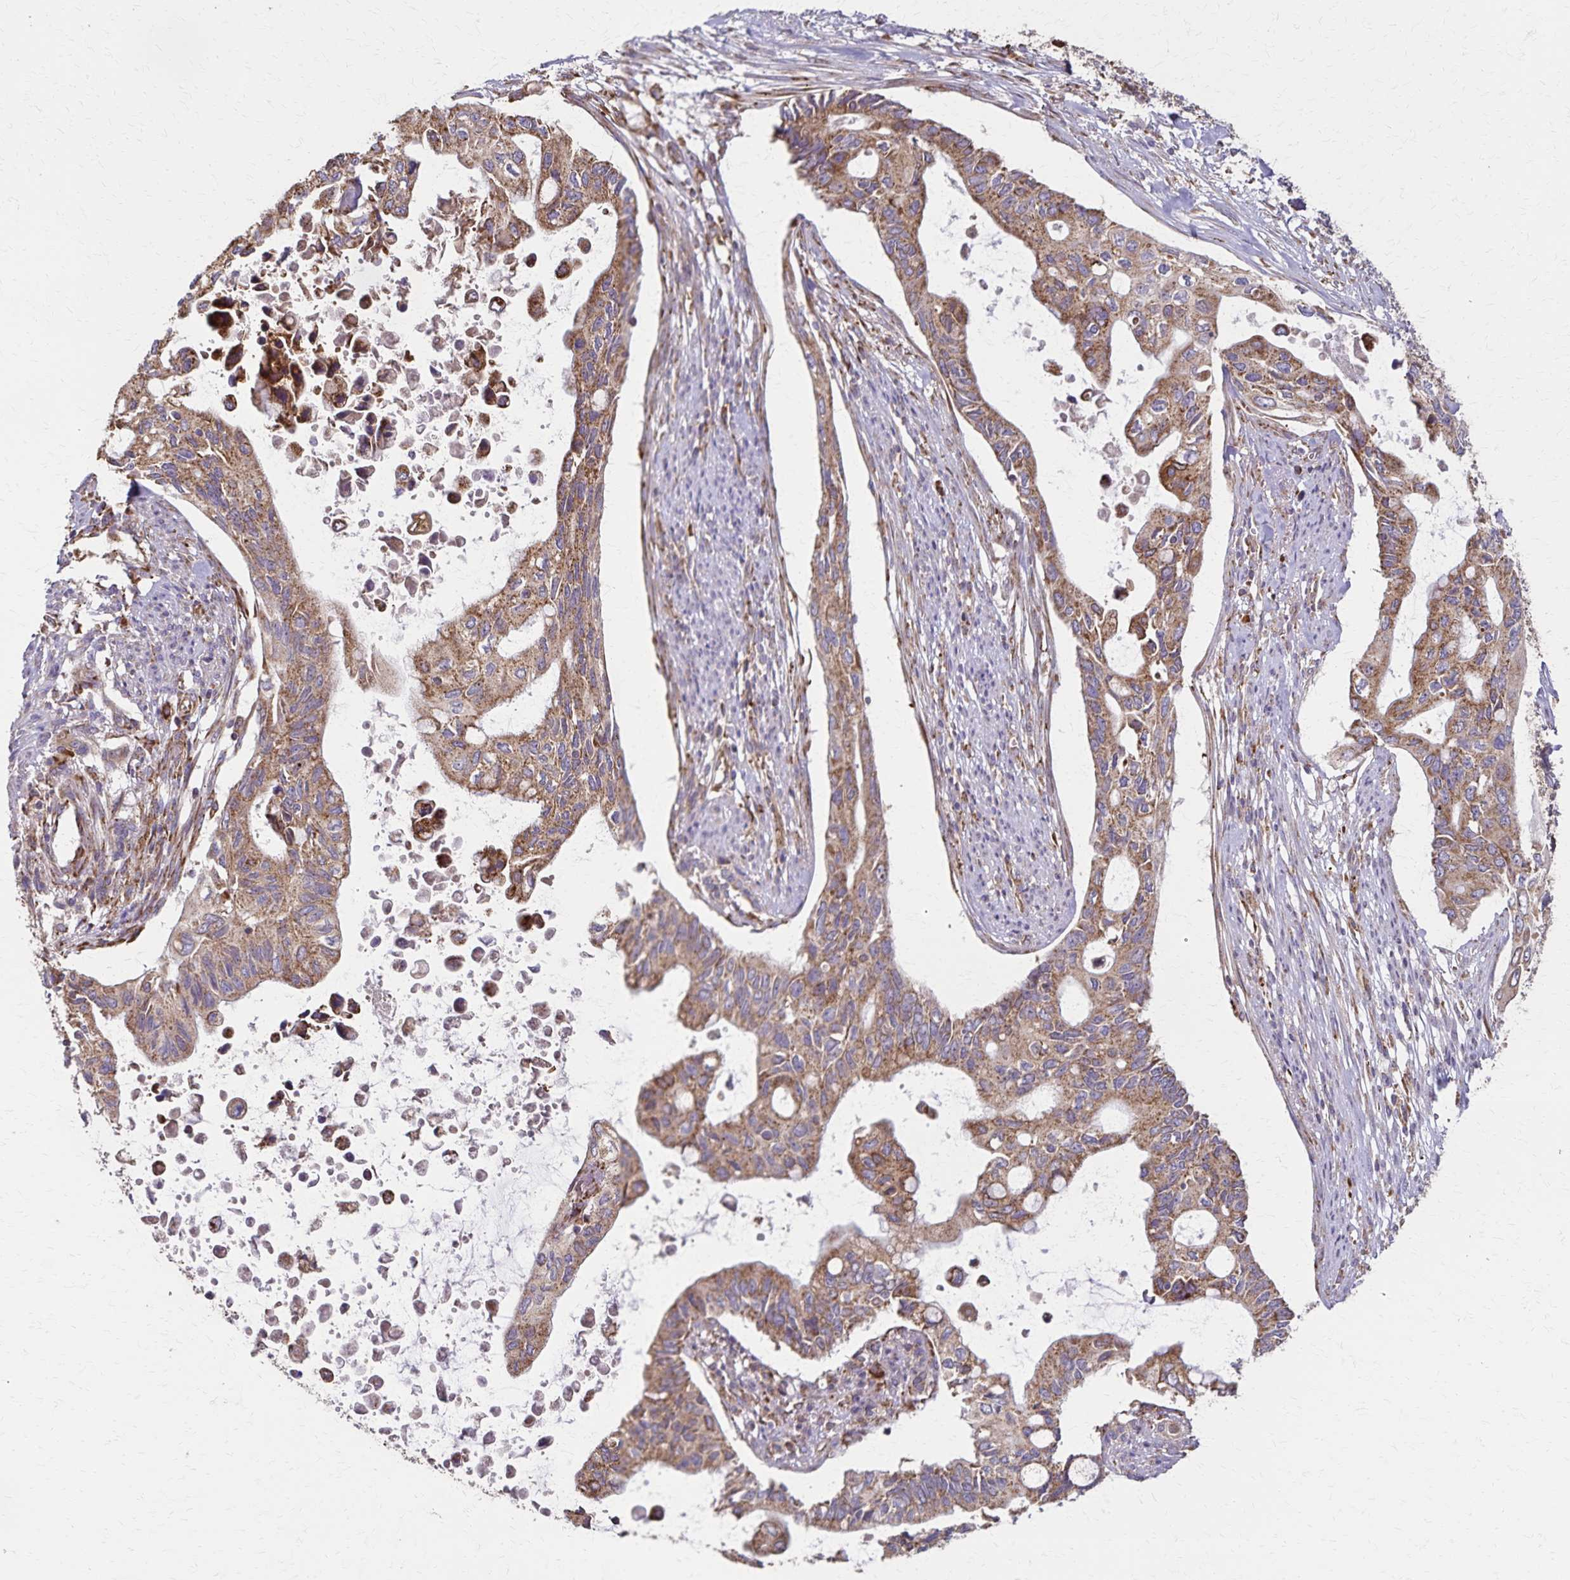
{"staining": {"intensity": "moderate", "quantity": ">75%", "location": "cytoplasmic/membranous"}, "tissue": "pancreatic cancer", "cell_type": "Tumor cells", "image_type": "cancer", "snomed": [{"axis": "morphology", "description": "Adenocarcinoma, NOS"}, {"axis": "topography", "description": "Pancreas"}], "caption": "Immunohistochemistry (IHC) photomicrograph of neoplastic tissue: human adenocarcinoma (pancreatic) stained using immunohistochemistry demonstrates medium levels of moderate protein expression localized specifically in the cytoplasmic/membranous of tumor cells, appearing as a cytoplasmic/membranous brown color.", "gene": "RNF10", "patient": {"sex": "female", "age": 63}}